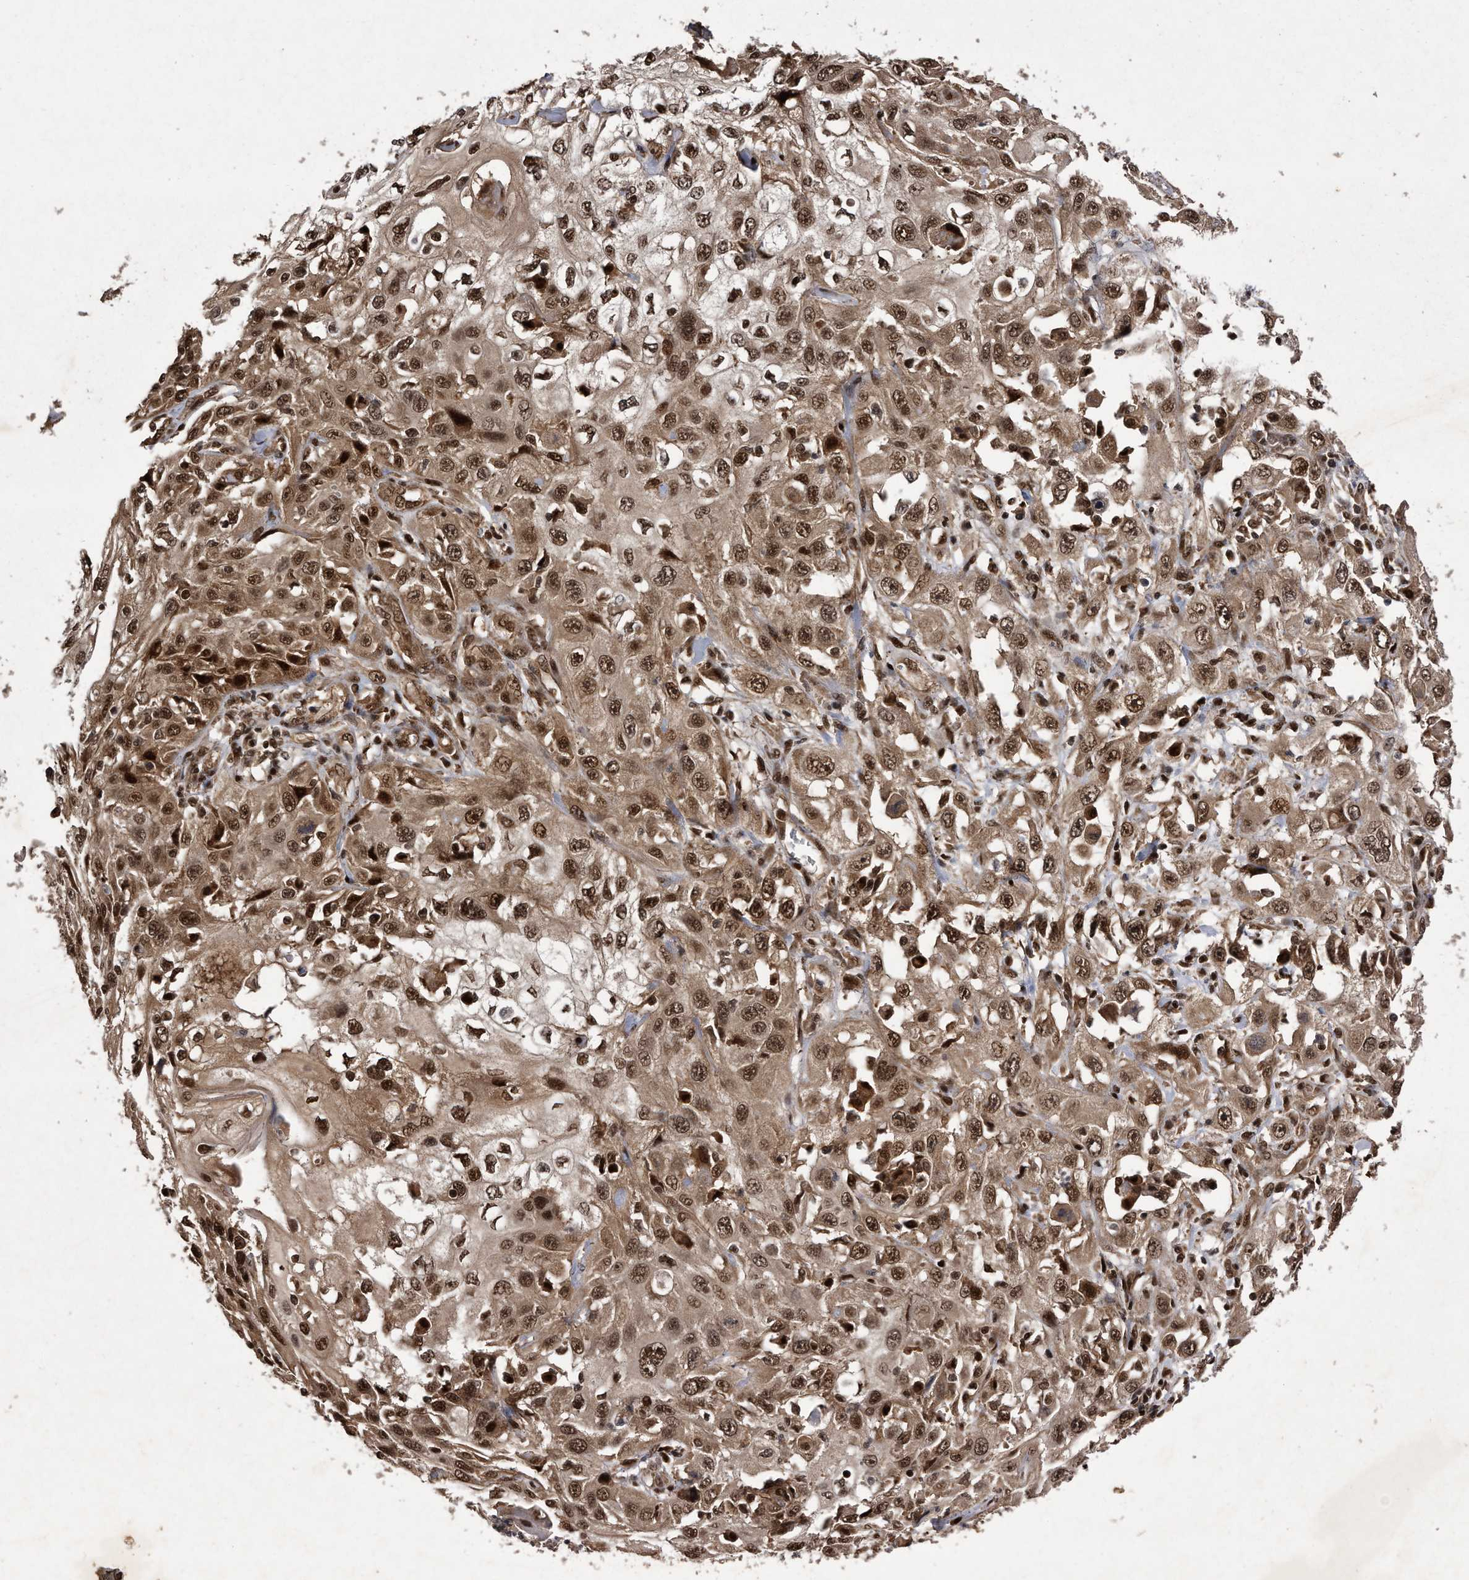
{"staining": {"intensity": "moderate", "quantity": ">75%", "location": "cytoplasmic/membranous,nuclear"}, "tissue": "skin cancer", "cell_type": "Tumor cells", "image_type": "cancer", "snomed": [{"axis": "morphology", "description": "Squamous cell carcinoma, NOS"}, {"axis": "topography", "description": "Skin"}], "caption": "Protein expression analysis of skin cancer (squamous cell carcinoma) shows moderate cytoplasmic/membranous and nuclear positivity in about >75% of tumor cells. (DAB (3,3'-diaminobenzidine) IHC with brightfield microscopy, high magnification).", "gene": "RAD23B", "patient": {"sex": "male", "age": 75}}